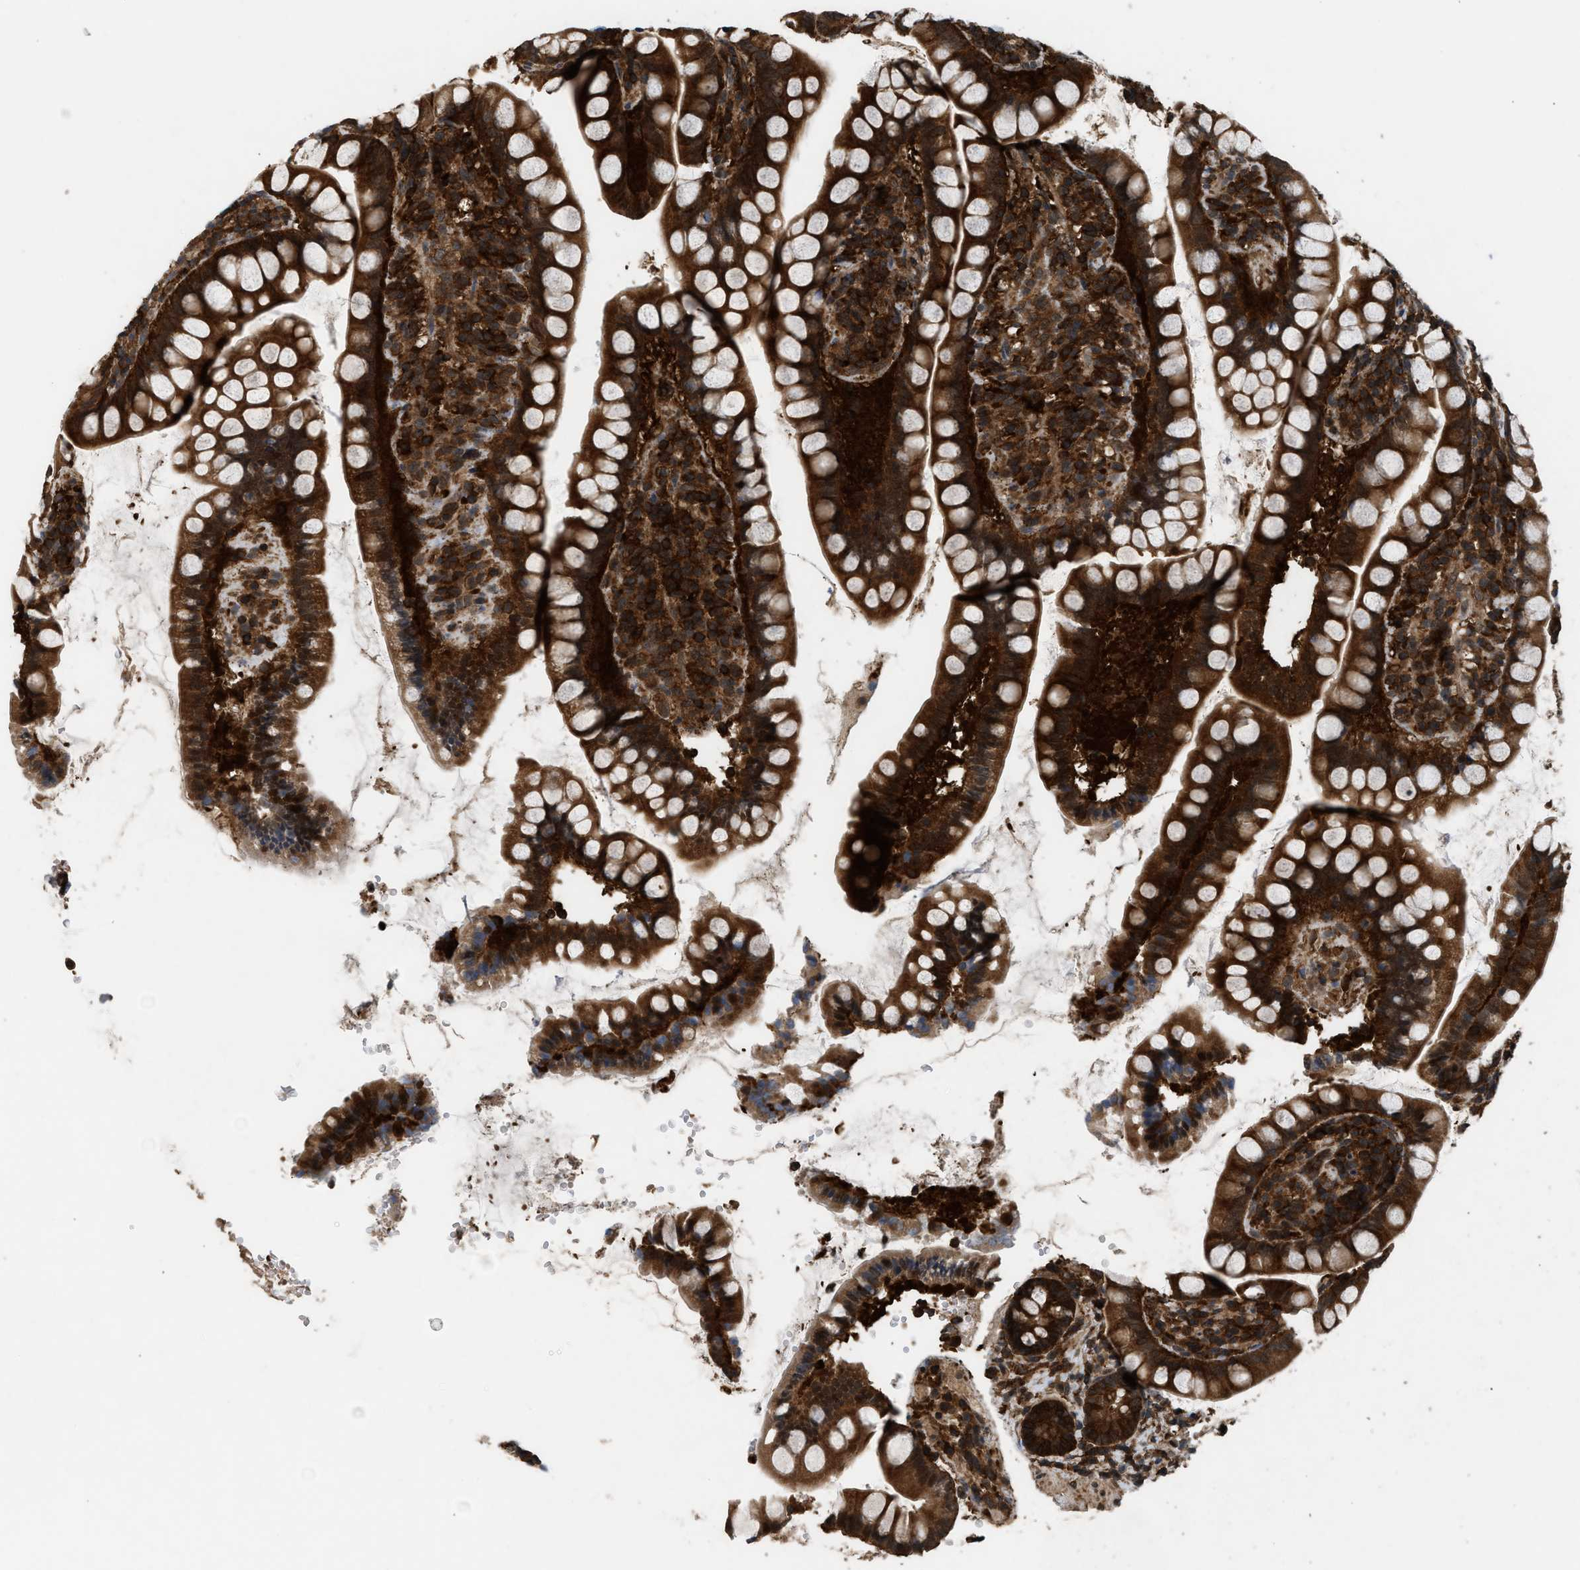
{"staining": {"intensity": "strong", "quantity": ">75%", "location": "cytoplasmic/membranous"}, "tissue": "small intestine", "cell_type": "Glandular cells", "image_type": "normal", "snomed": [{"axis": "morphology", "description": "Normal tissue, NOS"}, {"axis": "topography", "description": "Small intestine"}], "caption": "The micrograph reveals immunohistochemical staining of unremarkable small intestine. There is strong cytoplasmic/membranous expression is seen in about >75% of glandular cells.", "gene": "OXSR1", "patient": {"sex": "female", "age": 84}}